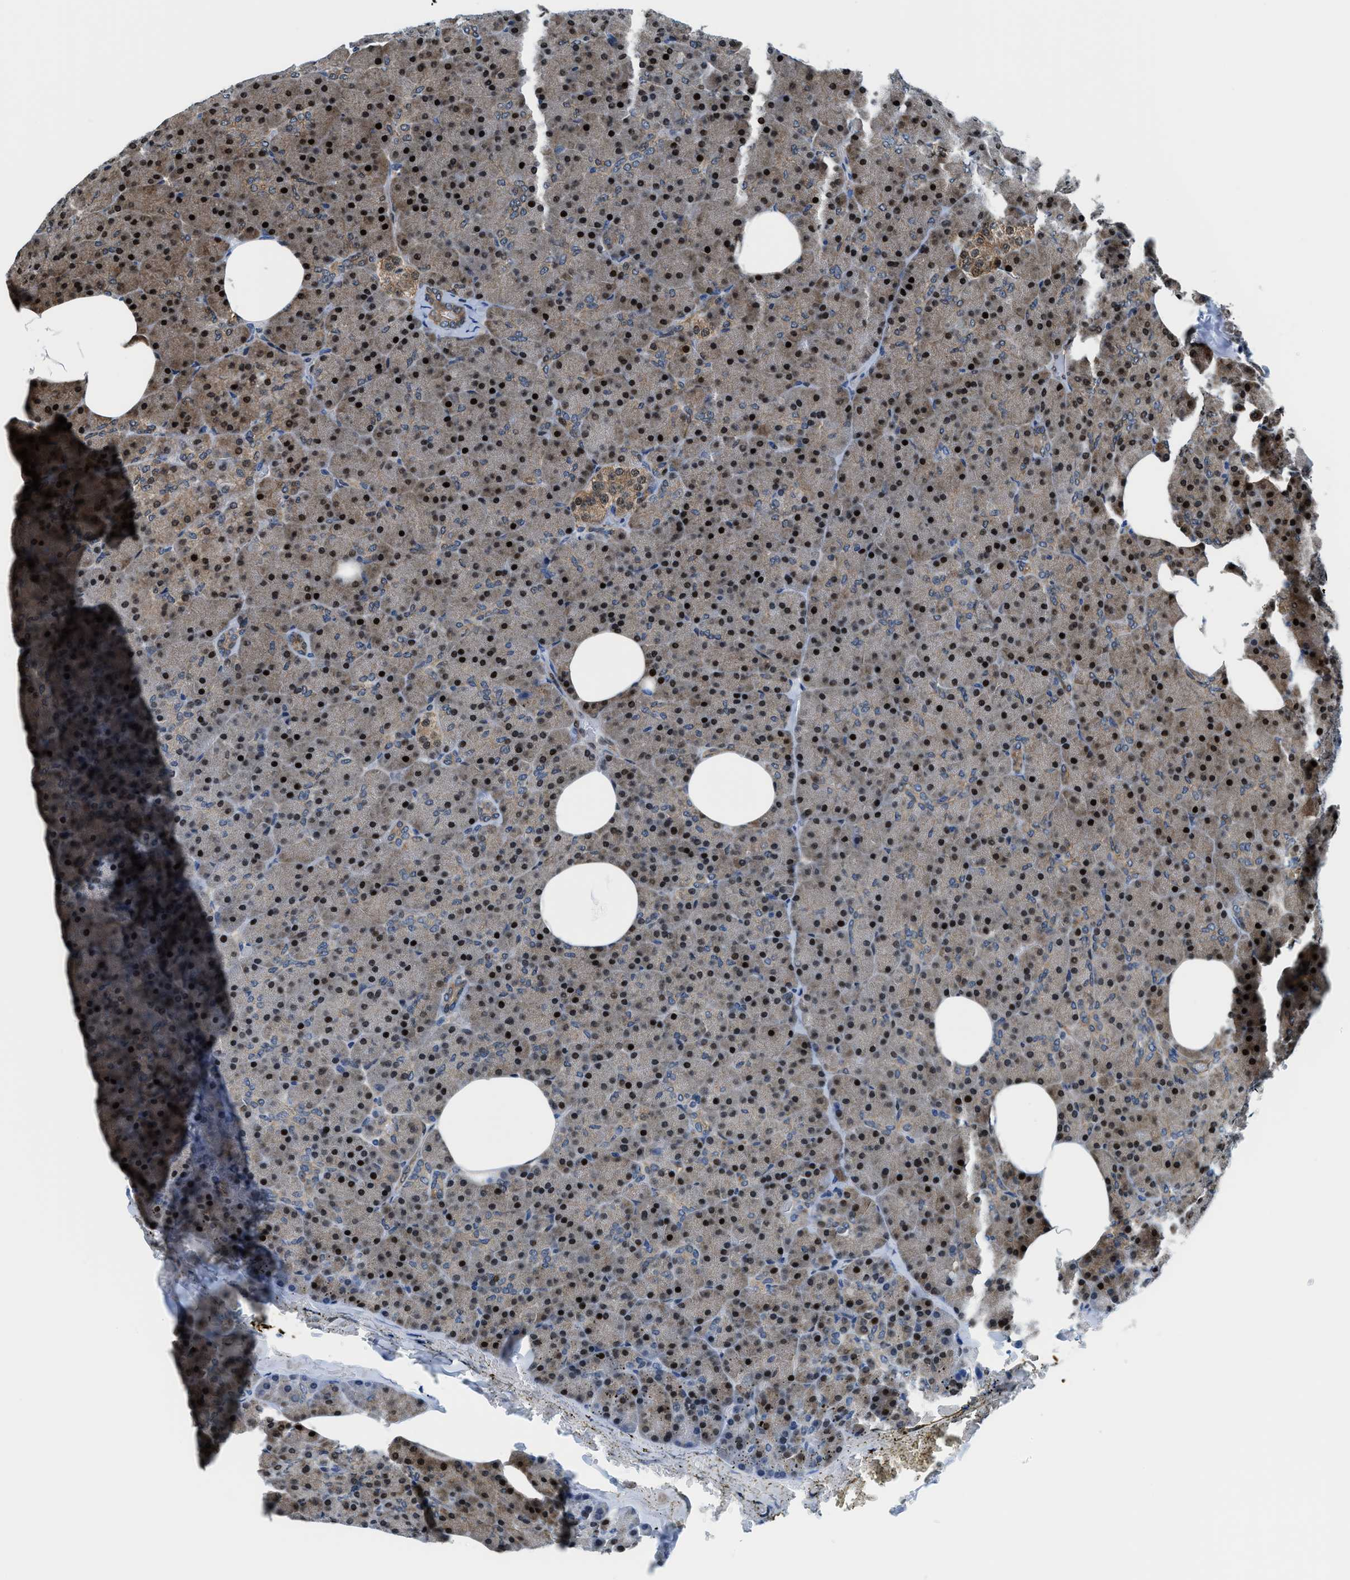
{"staining": {"intensity": "strong", "quantity": ">75%", "location": "cytoplasmic/membranous,nuclear"}, "tissue": "pancreas", "cell_type": "Exocrine glandular cells", "image_type": "normal", "snomed": [{"axis": "morphology", "description": "Normal tissue, NOS"}, {"axis": "topography", "description": "Pancreas"}], "caption": "IHC (DAB) staining of unremarkable human pancreas displays strong cytoplasmic/membranous,nuclear protein positivity in approximately >75% of exocrine glandular cells.", "gene": "YWHAE", "patient": {"sex": "female", "age": 35}}